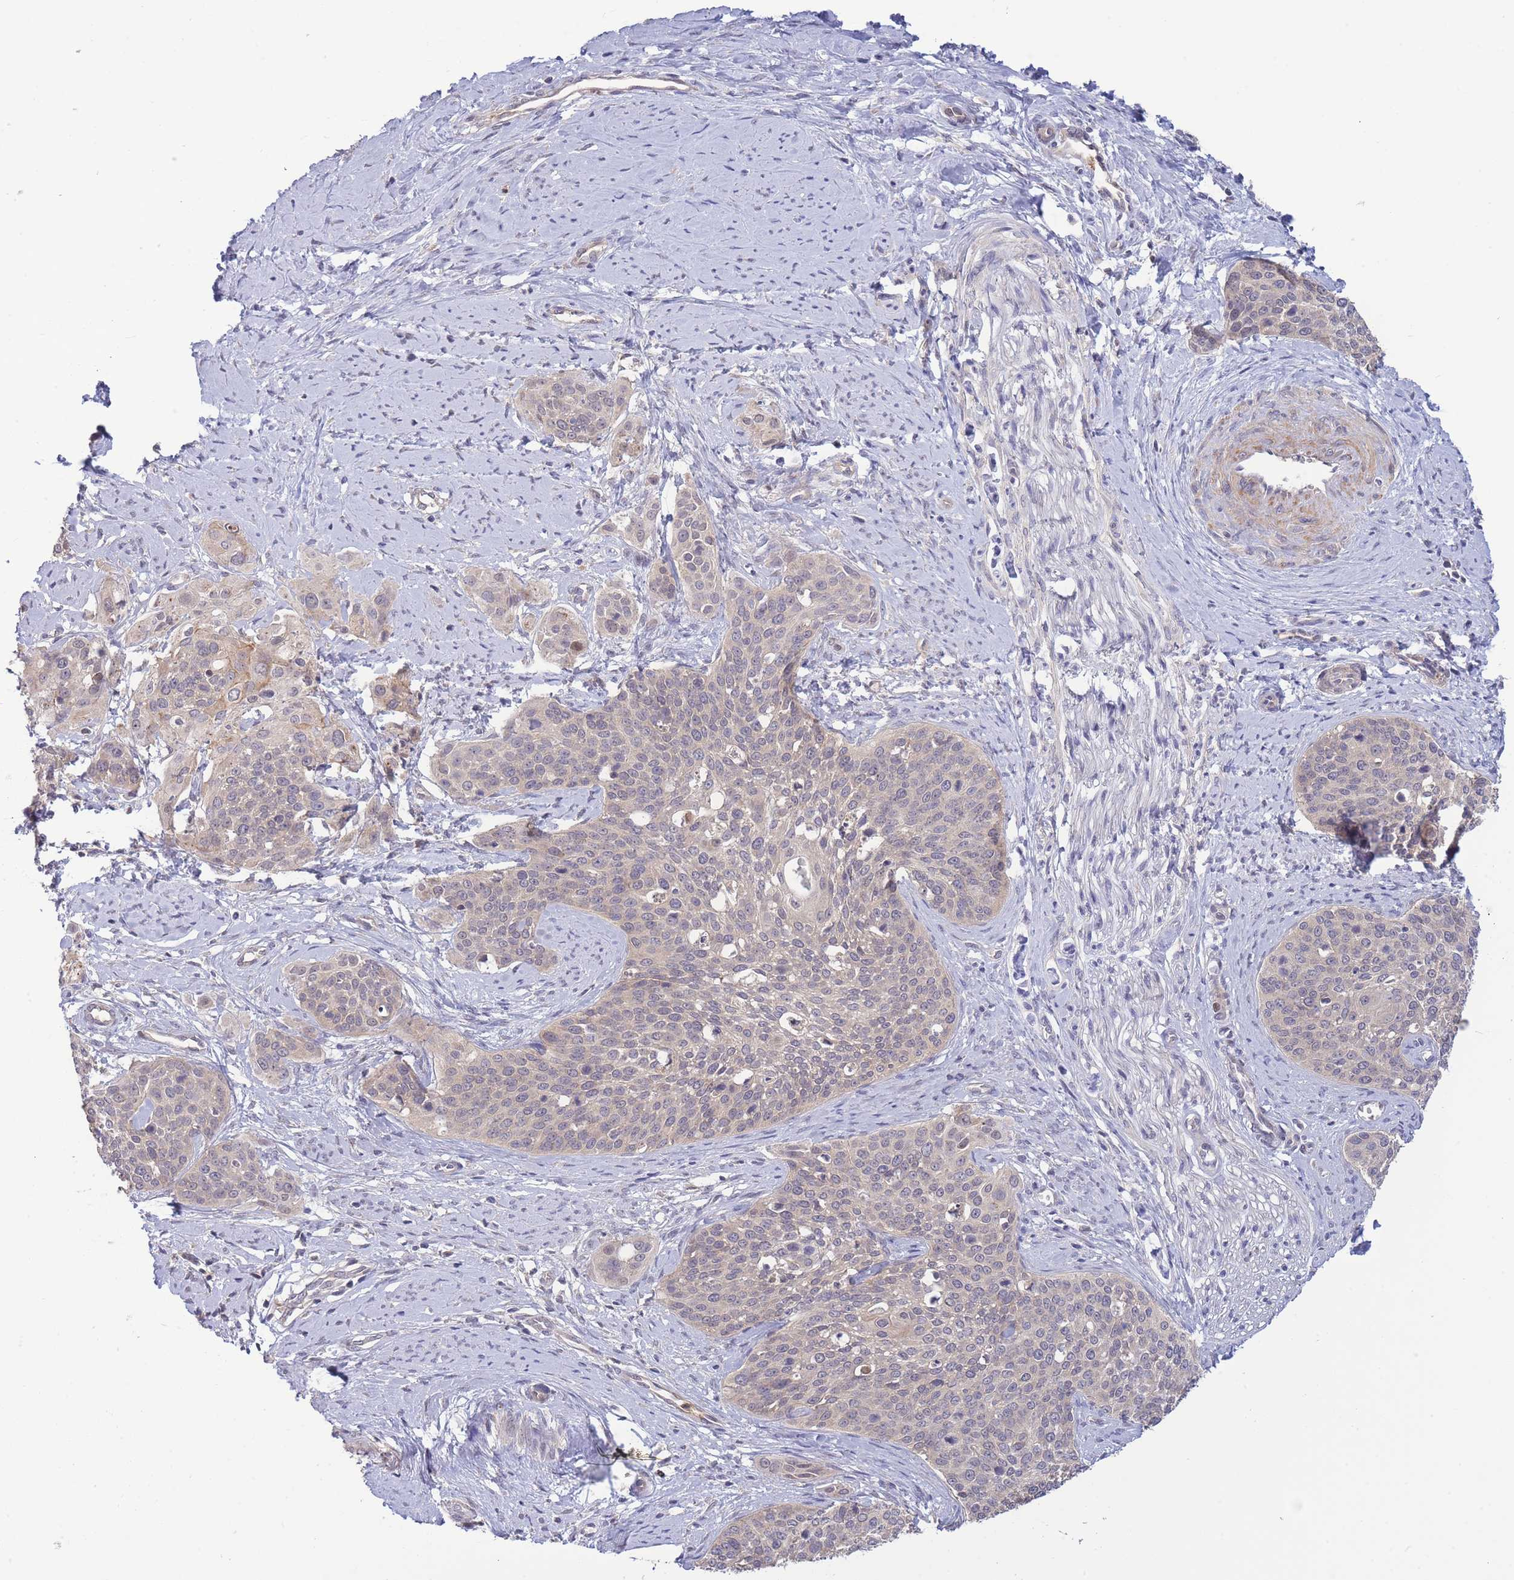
{"staining": {"intensity": "weak", "quantity": "<25%", "location": "cytoplasmic/membranous"}, "tissue": "cervical cancer", "cell_type": "Tumor cells", "image_type": "cancer", "snomed": [{"axis": "morphology", "description": "Squamous cell carcinoma, NOS"}, {"axis": "topography", "description": "Cervix"}], "caption": "An immunohistochemistry image of cervical squamous cell carcinoma is shown. There is no staining in tumor cells of cervical squamous cell carcinoma. (DAB (3,3'-diaminobenzidine) IHC visualized using brightfield microscopy, high magnification).", "gene": "ZNF304", "patient": {"sex": "female", "age": 44}}